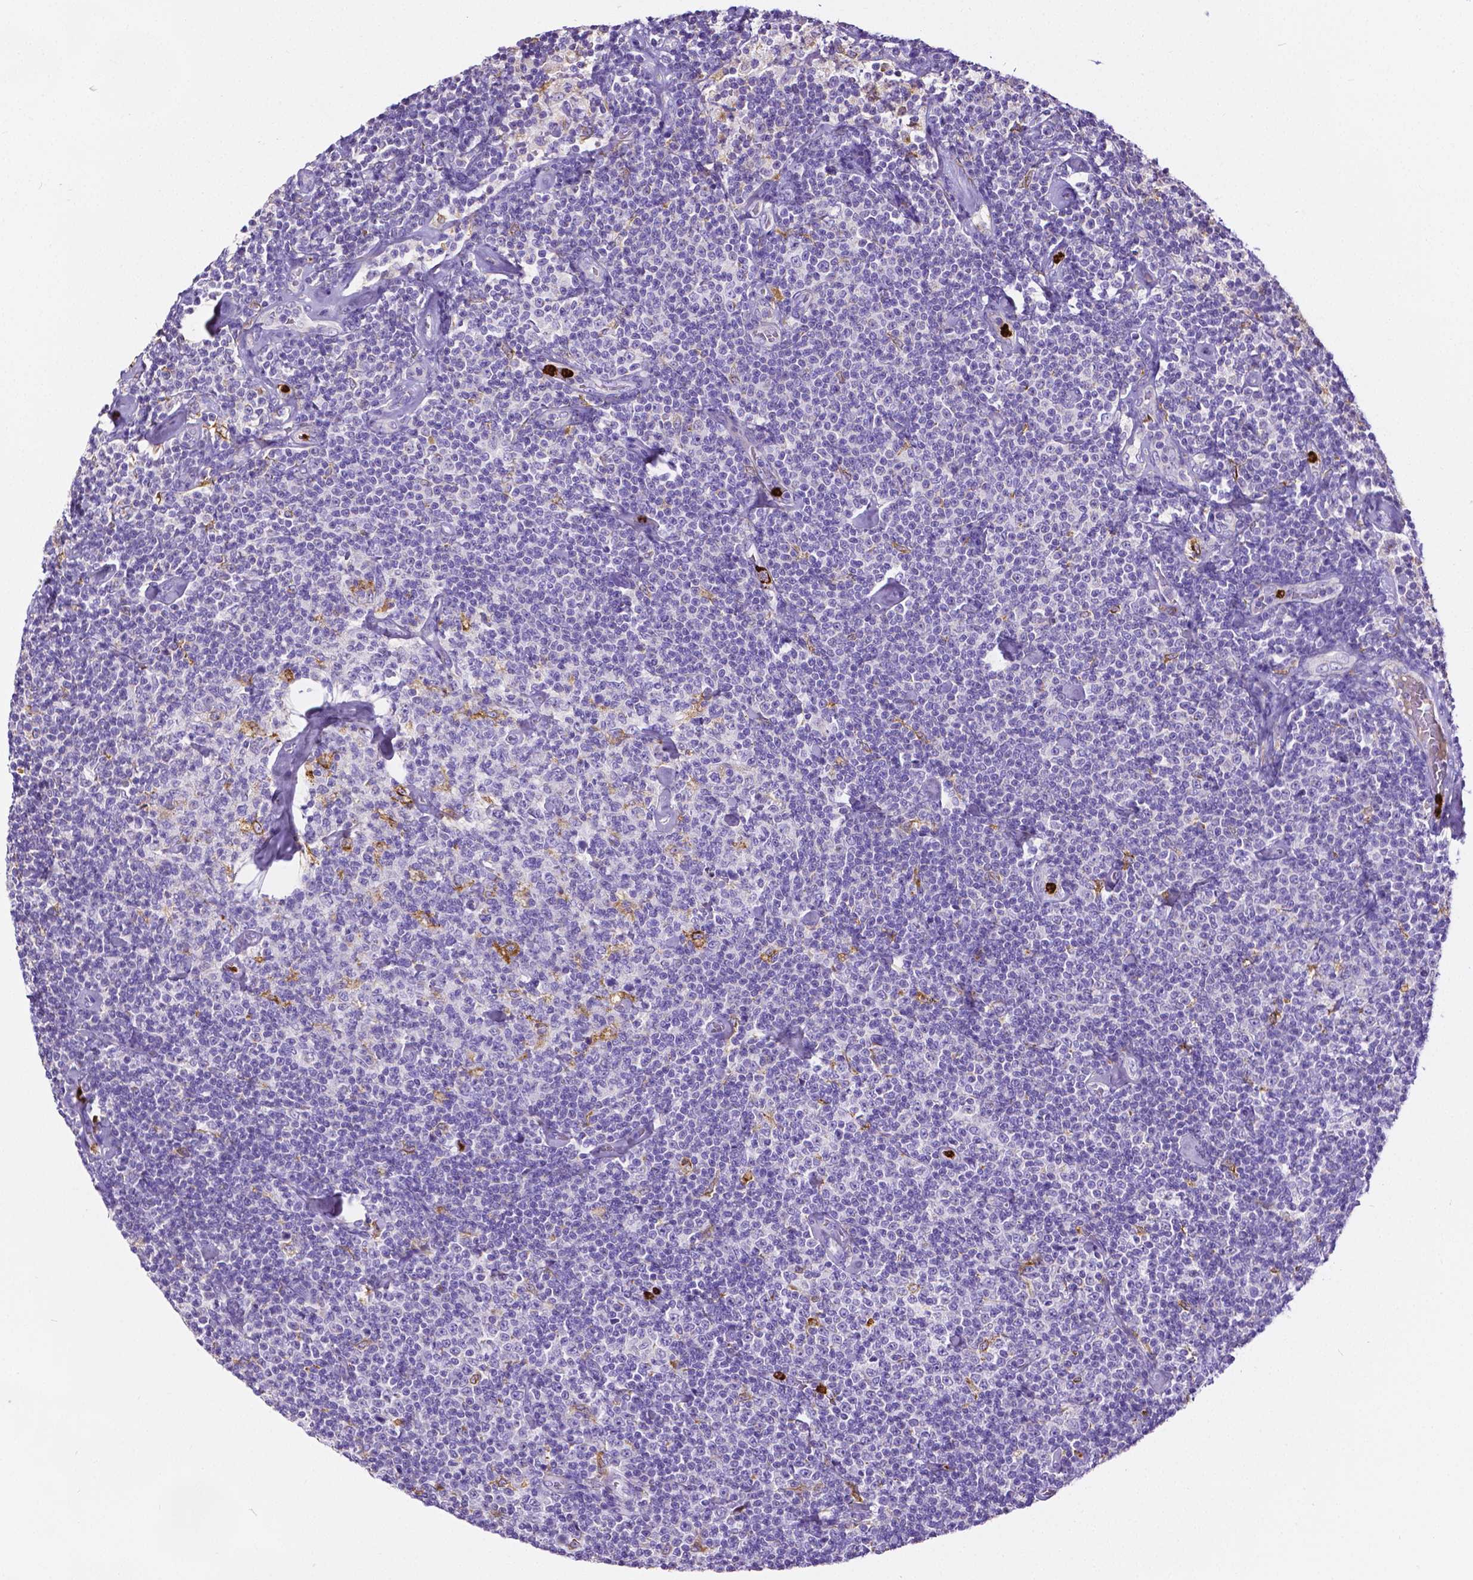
{"staining": {"intensity": "negative", "quantity": "none", "location": "none"}, "tissue": "lymphoma", "cell_type": "Tumor cells", "image_type": "cancer", "snomed": [{"axis": "morphology", "description": "Malignant lymphoma, non-Hodgkin's type, Low grade"}, {"axis": "topography", "description": "Lymph node"}], "caption": "High magnification brightfield microscopy of lymphoma stained with DAB (brown) and counterstained with hematoxylin (blue): tumor cells show no significant expression.", "gene": "MMP9", "patient": {"sex": "male", "age": 81}}